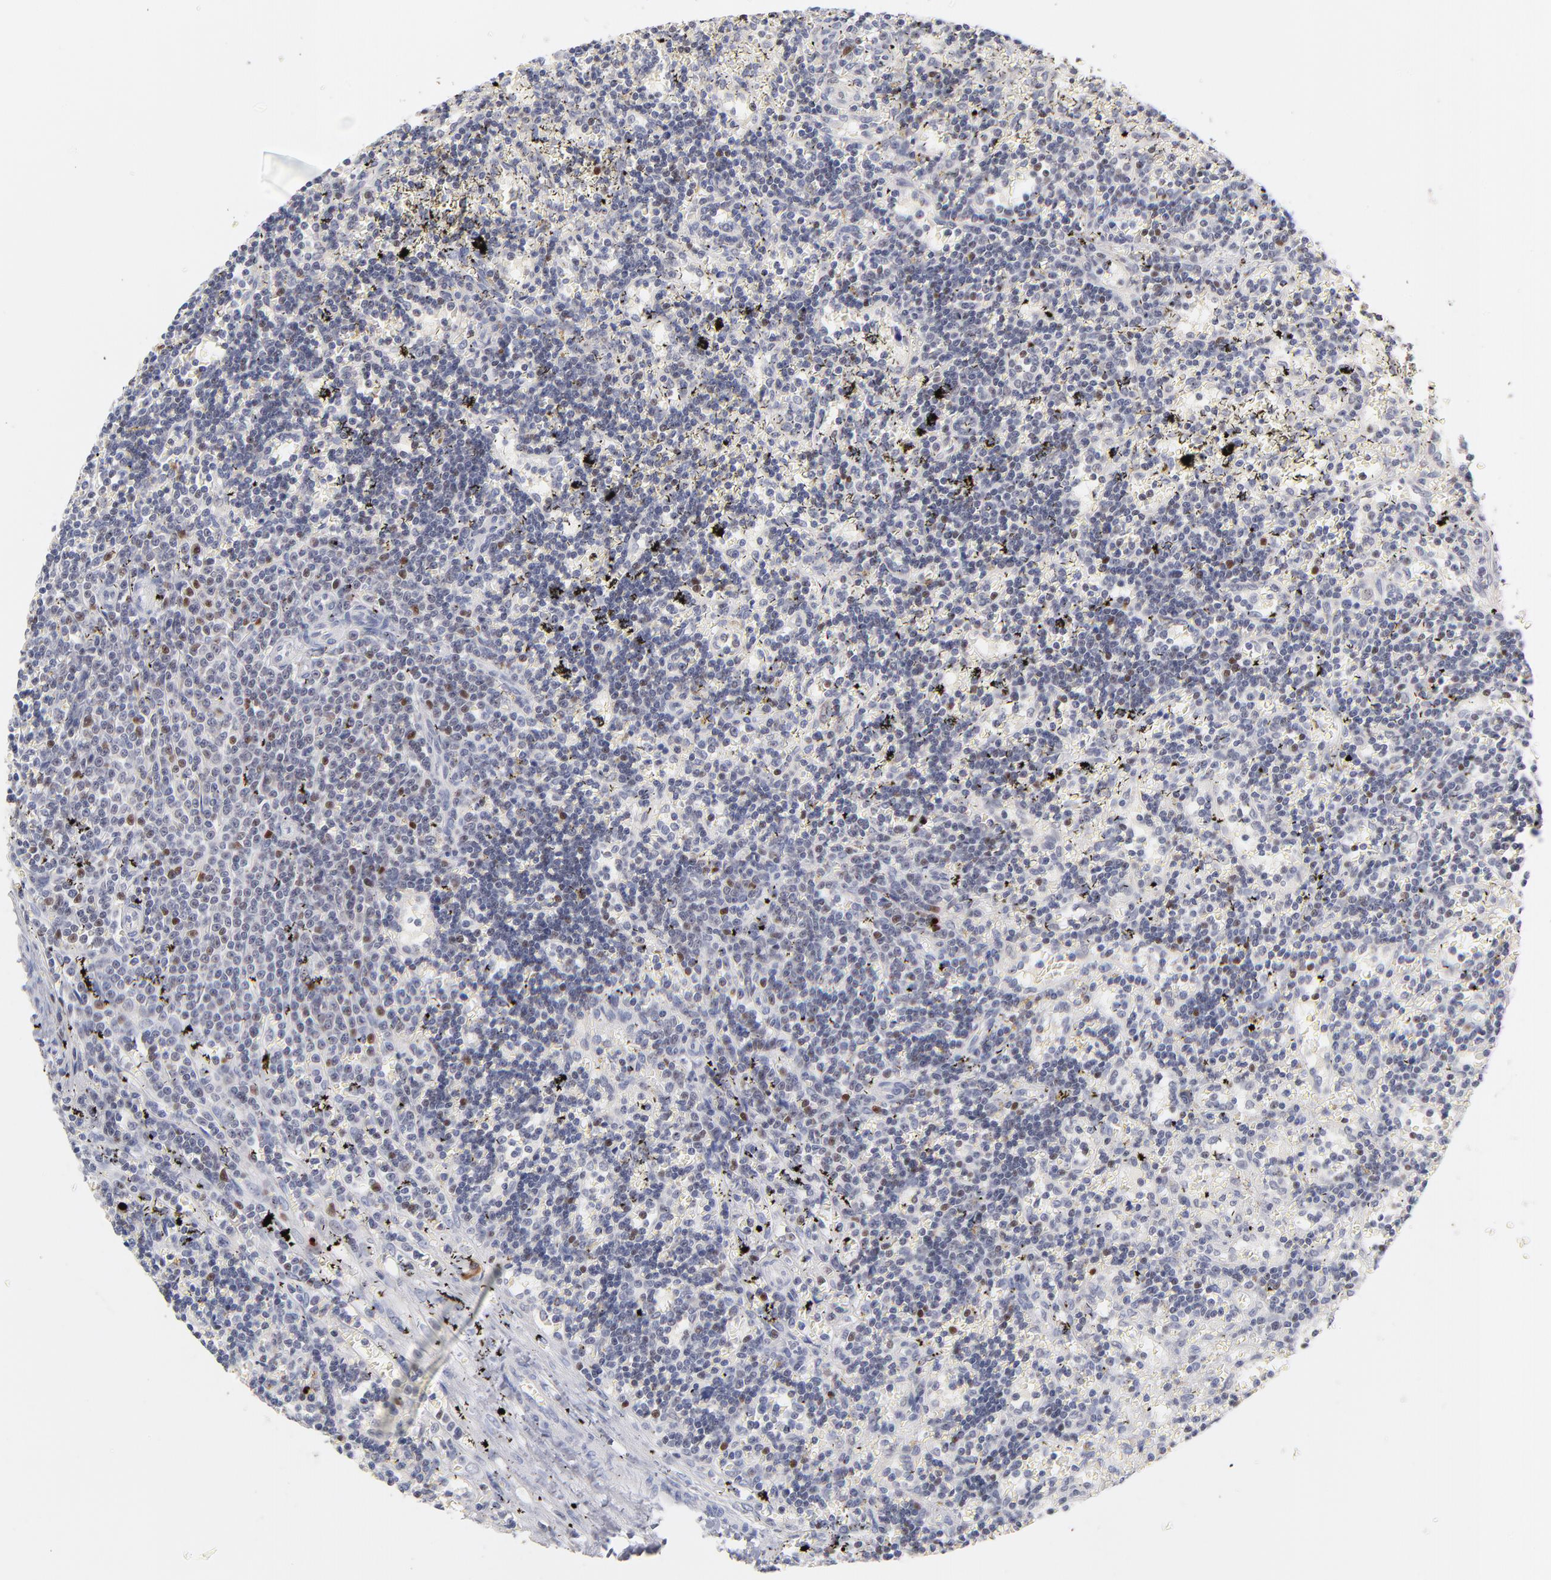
{"staining": {"intensity": "moderate", "quantity": "<25%", "location": "nuclear"}, "tissue": "lymphoma", "cell_type": "Tumor cells", "image_type": "cancer", "snomed": [{"axis": "morphology", "description": "Malignant lymphoma, non-Hodgkin's type, Low grade"}, {"axis": "topography", "description": "Spleen"}], "caption": "A micrograph showing moderate nuclear positivity in approximately <25% of tumor cells in malignant lymphoma, non-Hodgkin's type (low-grade), as visualized by brown immunohistochemical staining.", "gene": "PARP1", "patient": {"sex": "male", "age": 60}}